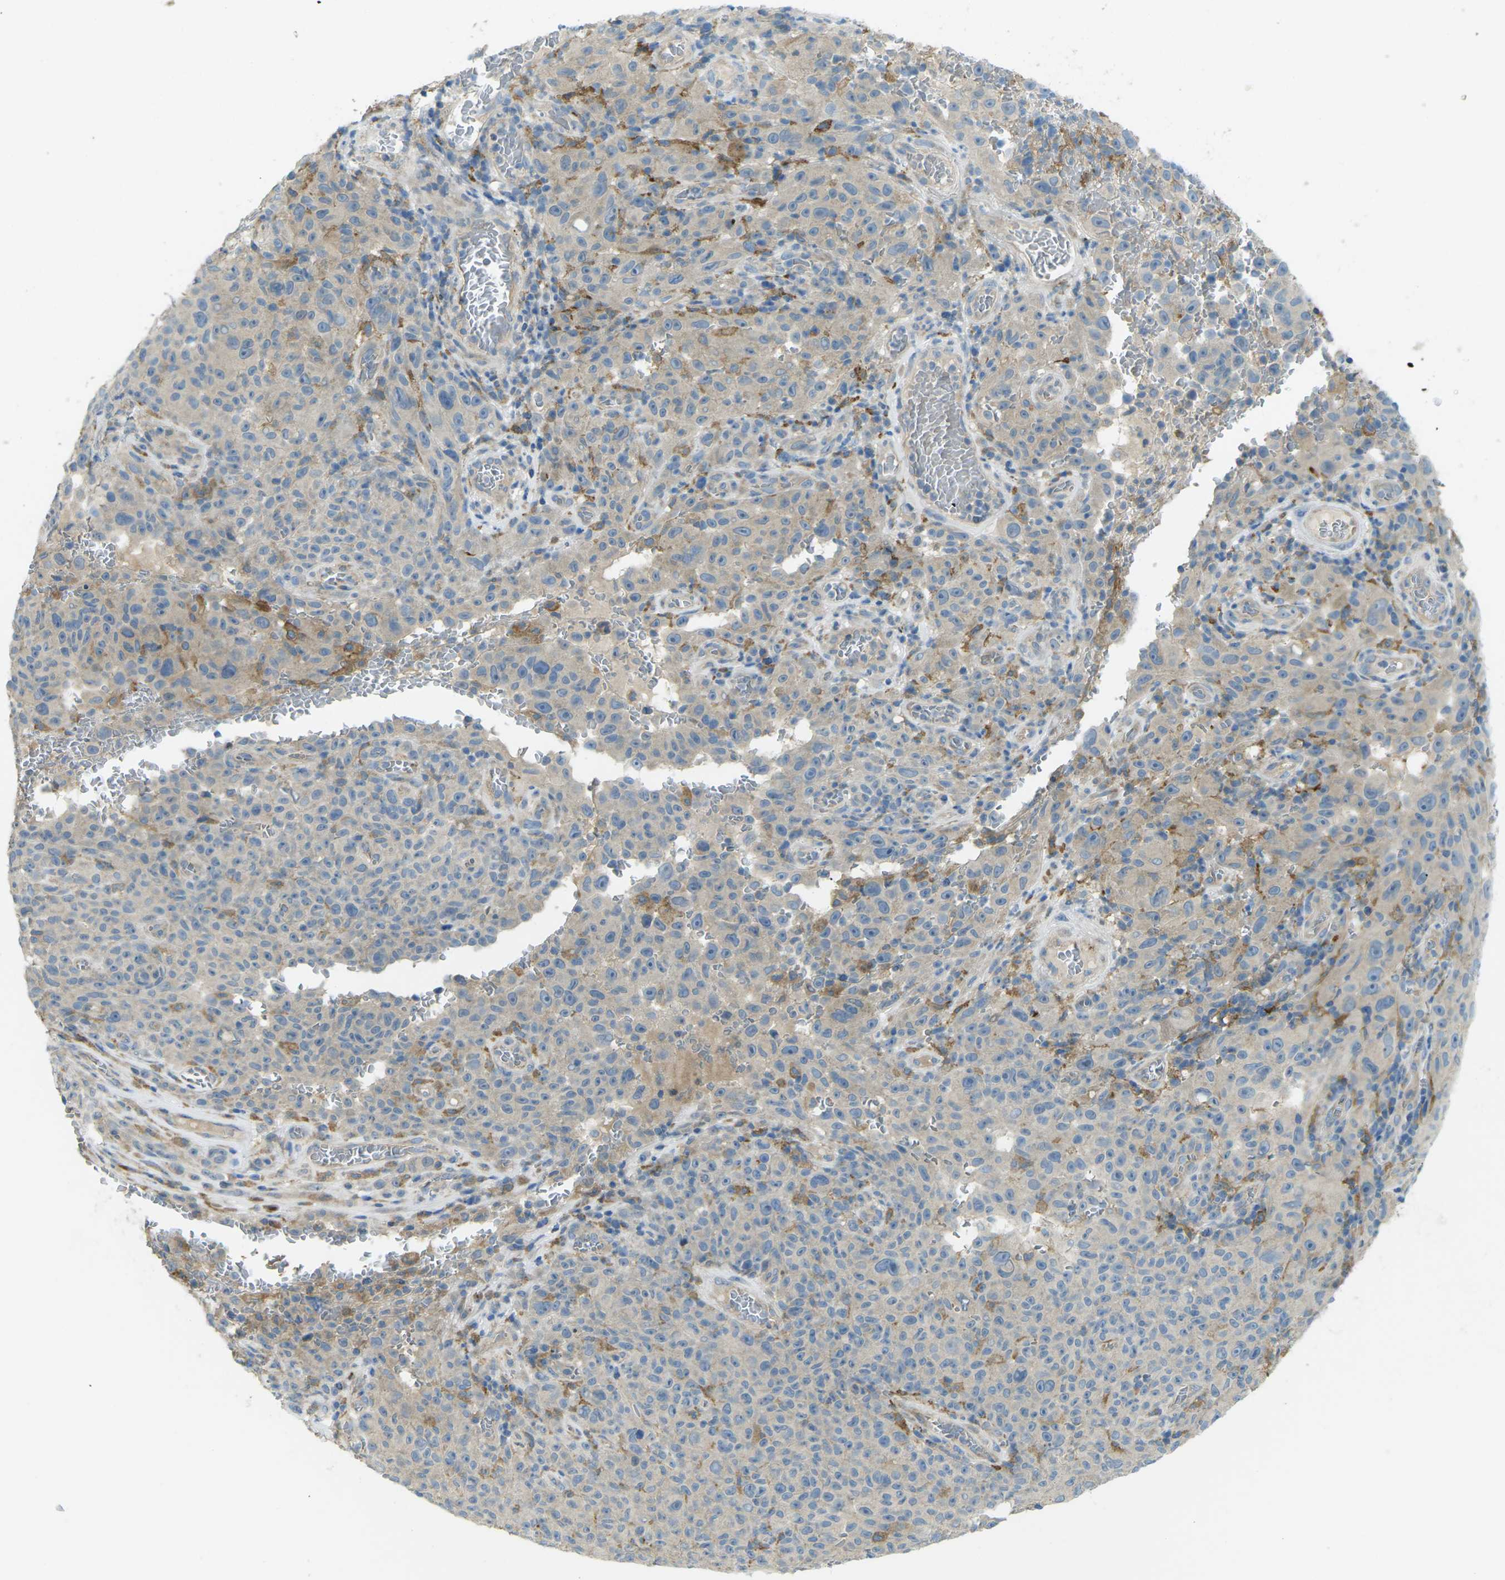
{"staining": {"intensity": "negative", "quantity": "none", "location": "none"}, "tissue": "melanoma", "cell_type": "Tumor cells", "image_type": "cancer", "snomed": [{"axis": "morphology", "description": "Malignant melanoma, NOS"}, {"axis": "topography", "description": "Skin"}], "caption": "Melanoma was stained to show a protein in brown. There is no significant positivity in tumor cells.", "gene": "MYLK4", "patient": {"sex": "female", "age": 82}}